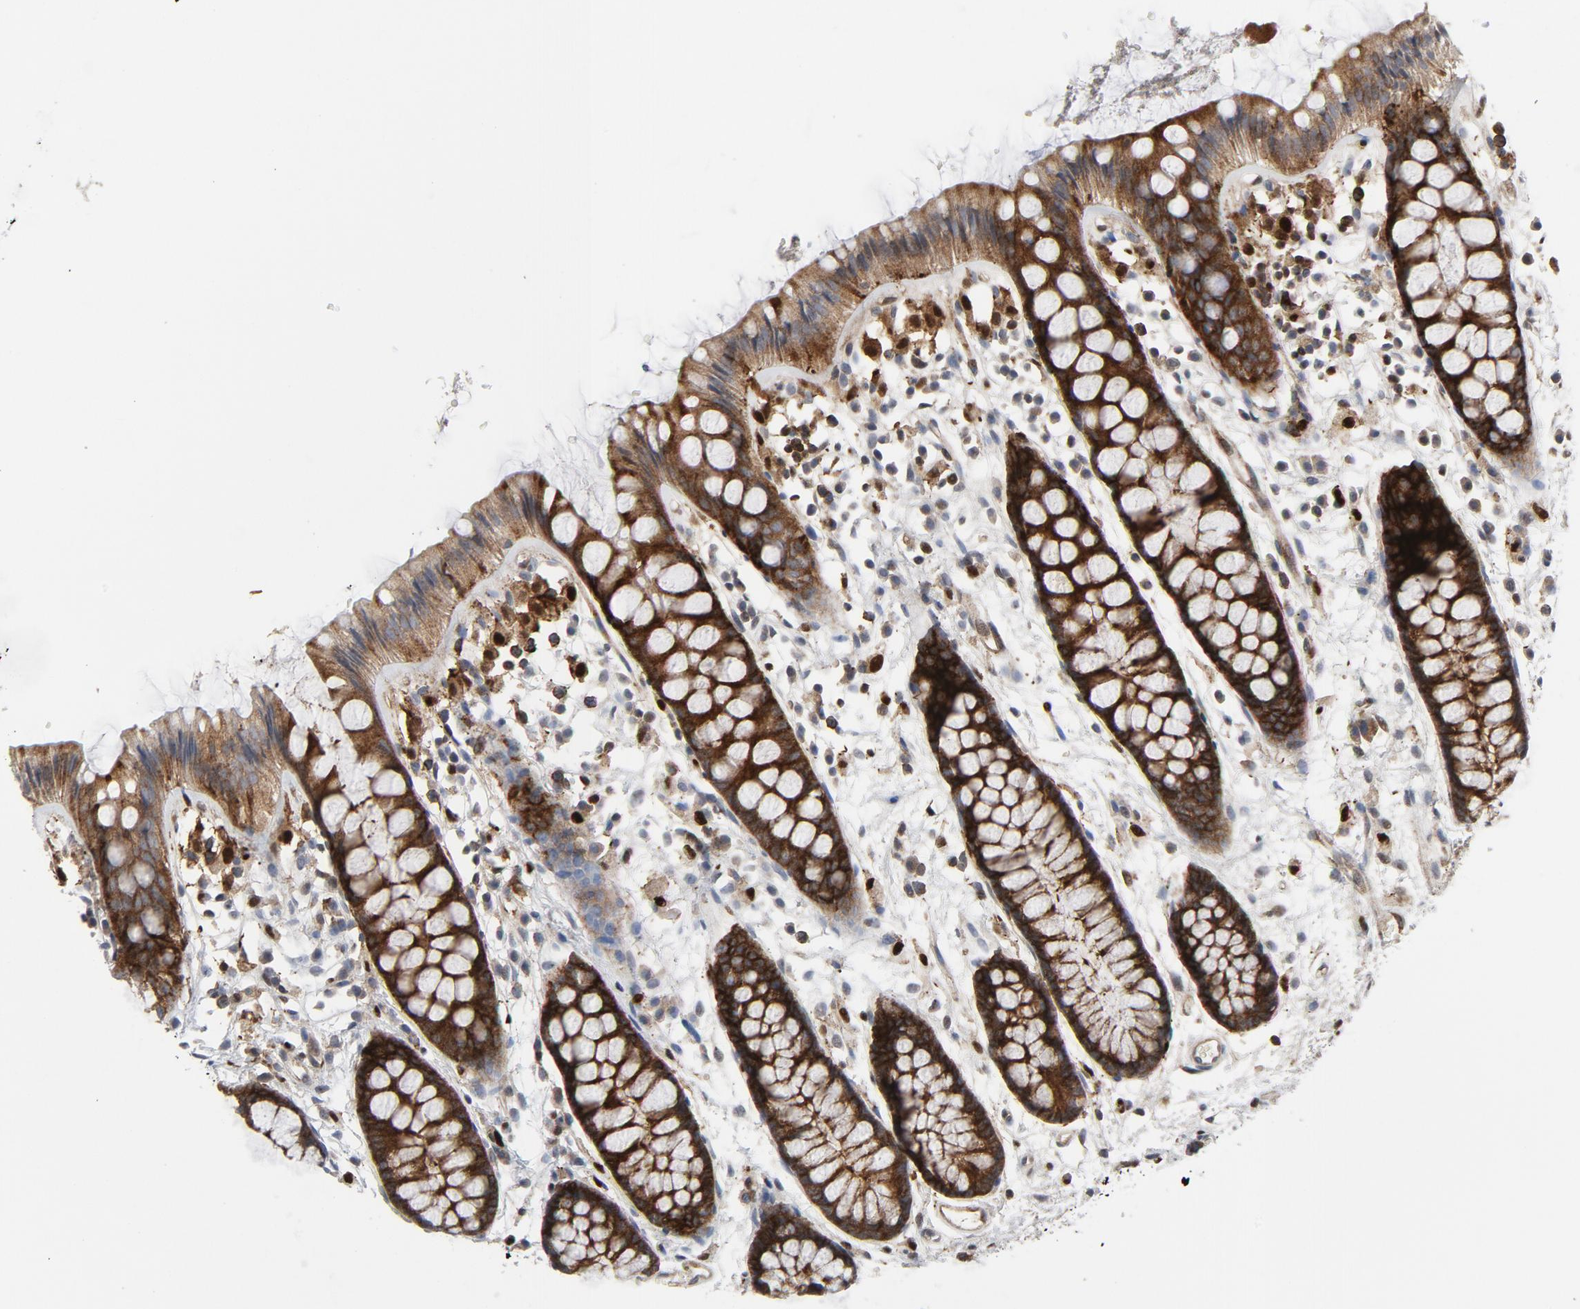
{"staining": {"intensity": "strong", "quantity": ">75%", "location": "cytoplasmic/membranous"}, "tissue": "rectum", "cell_type": "Glandular cells", "image_type": "normal", "snomed": [{"axis": "morphology", "description": "Normal tissue, NOS"}, {"axis": "topography", "description": "Rectum"}], "caption": "This image exhibits immunohistochemistry (IHC) staining of unremarkable rectum, with high strong cytoplasmic/membranous staining in approximately >75% of glandular cells.", "gene": "YES1", "patient": {"sex": "female", "age": 66}}